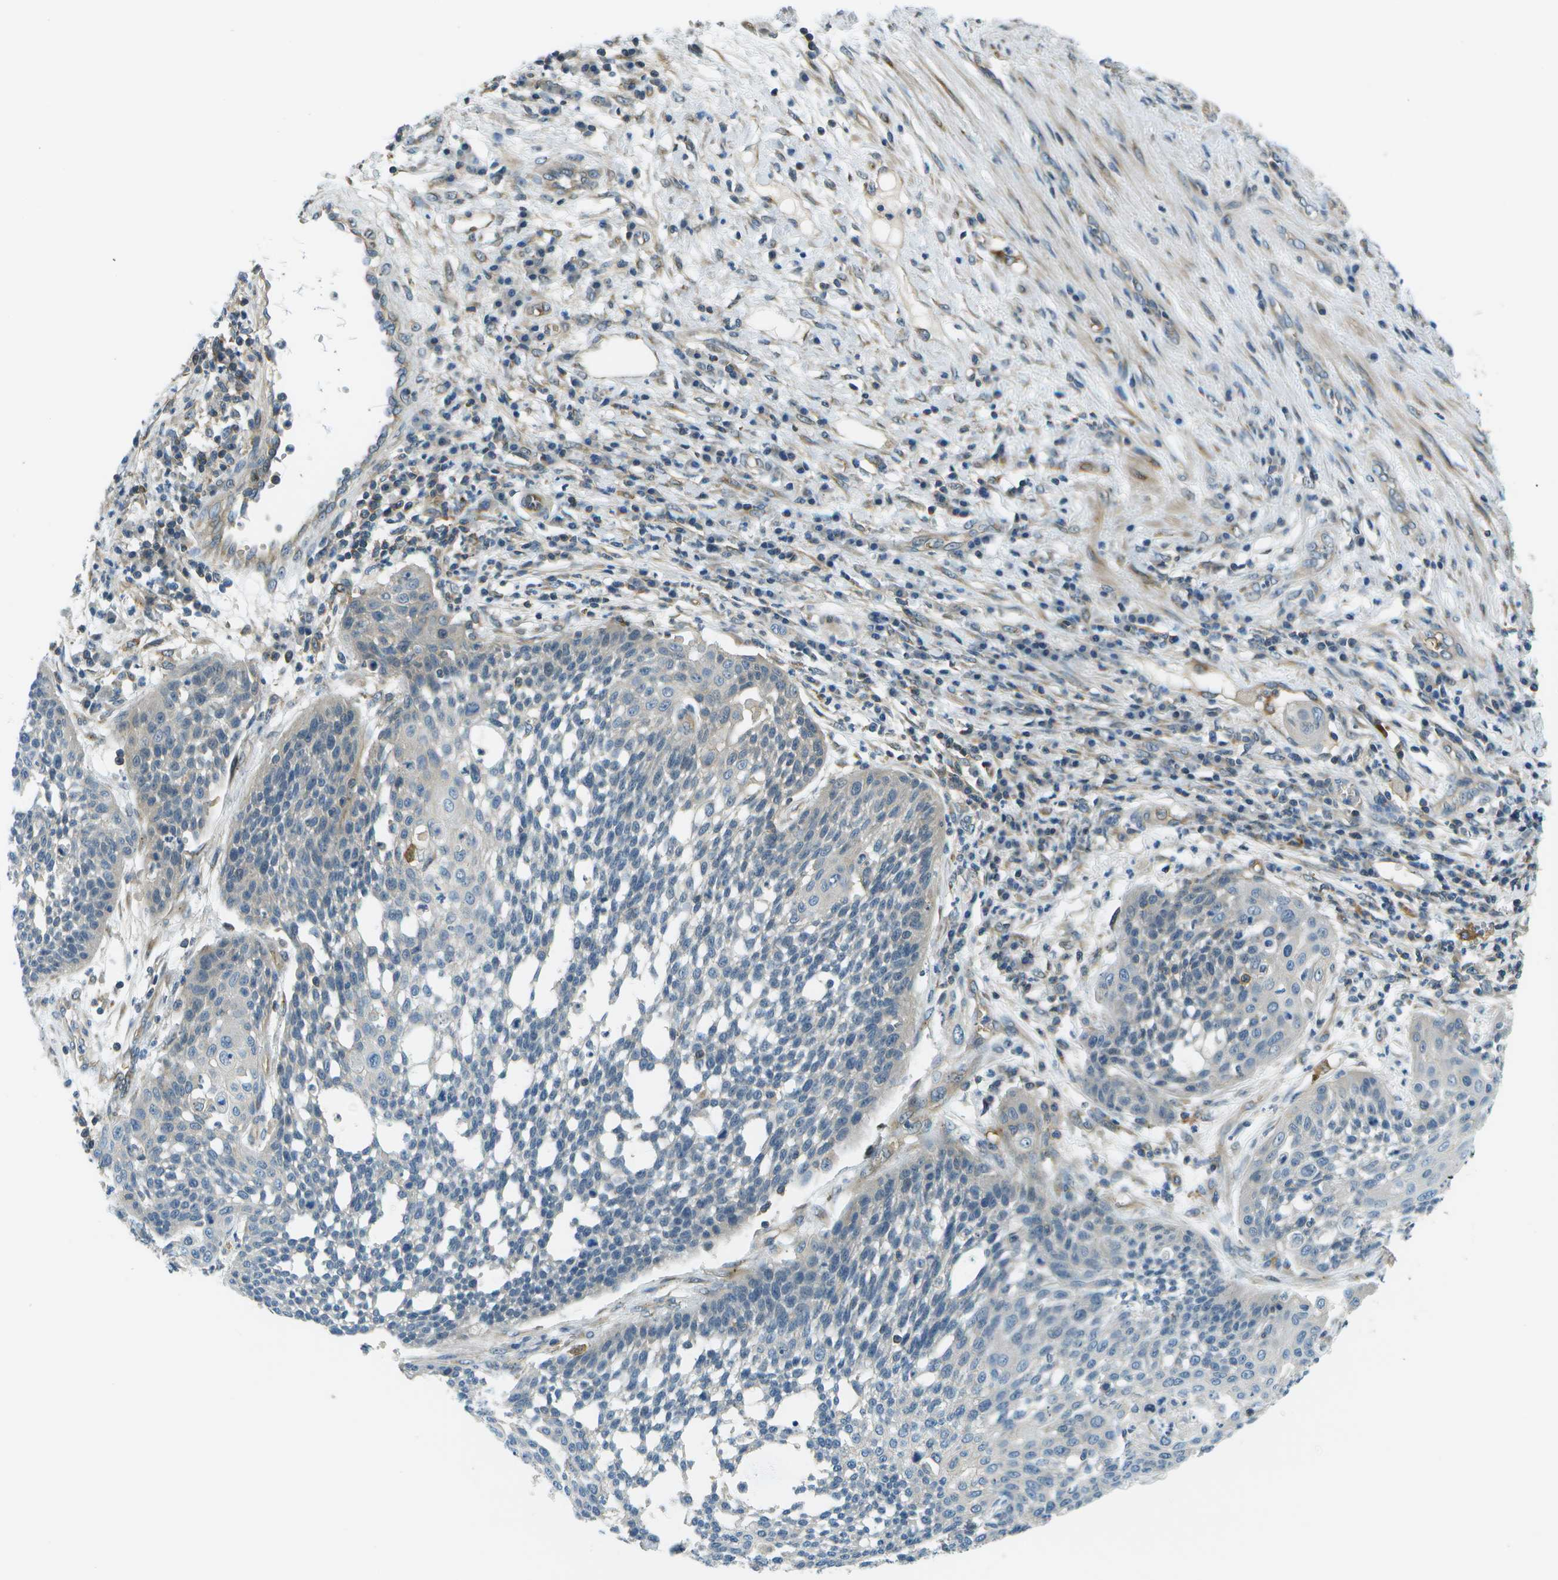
{"staining": {"intensity": "negative", "quantity": "none", "location": "none"}, "tissue": "cervical cancer", "cell_type": "Tumor cells", "image_type": "cancer", "snomed": [{"axis": "morphology", "description": "Squamous cell carcinoma, NOS"}, {"axis": "topography", "description": "Cervix"}], "caption": "High magnification brightfield microscopy of squamous cell carcinoma (cervical) stained with DAB (3,3'-diaminobenzidine) (brown) and counterstained with hematoxylin (blue): tumor cells show no significant expression.", "gene": "CTIF", "patient": {"sex": "female", "age": 34}}